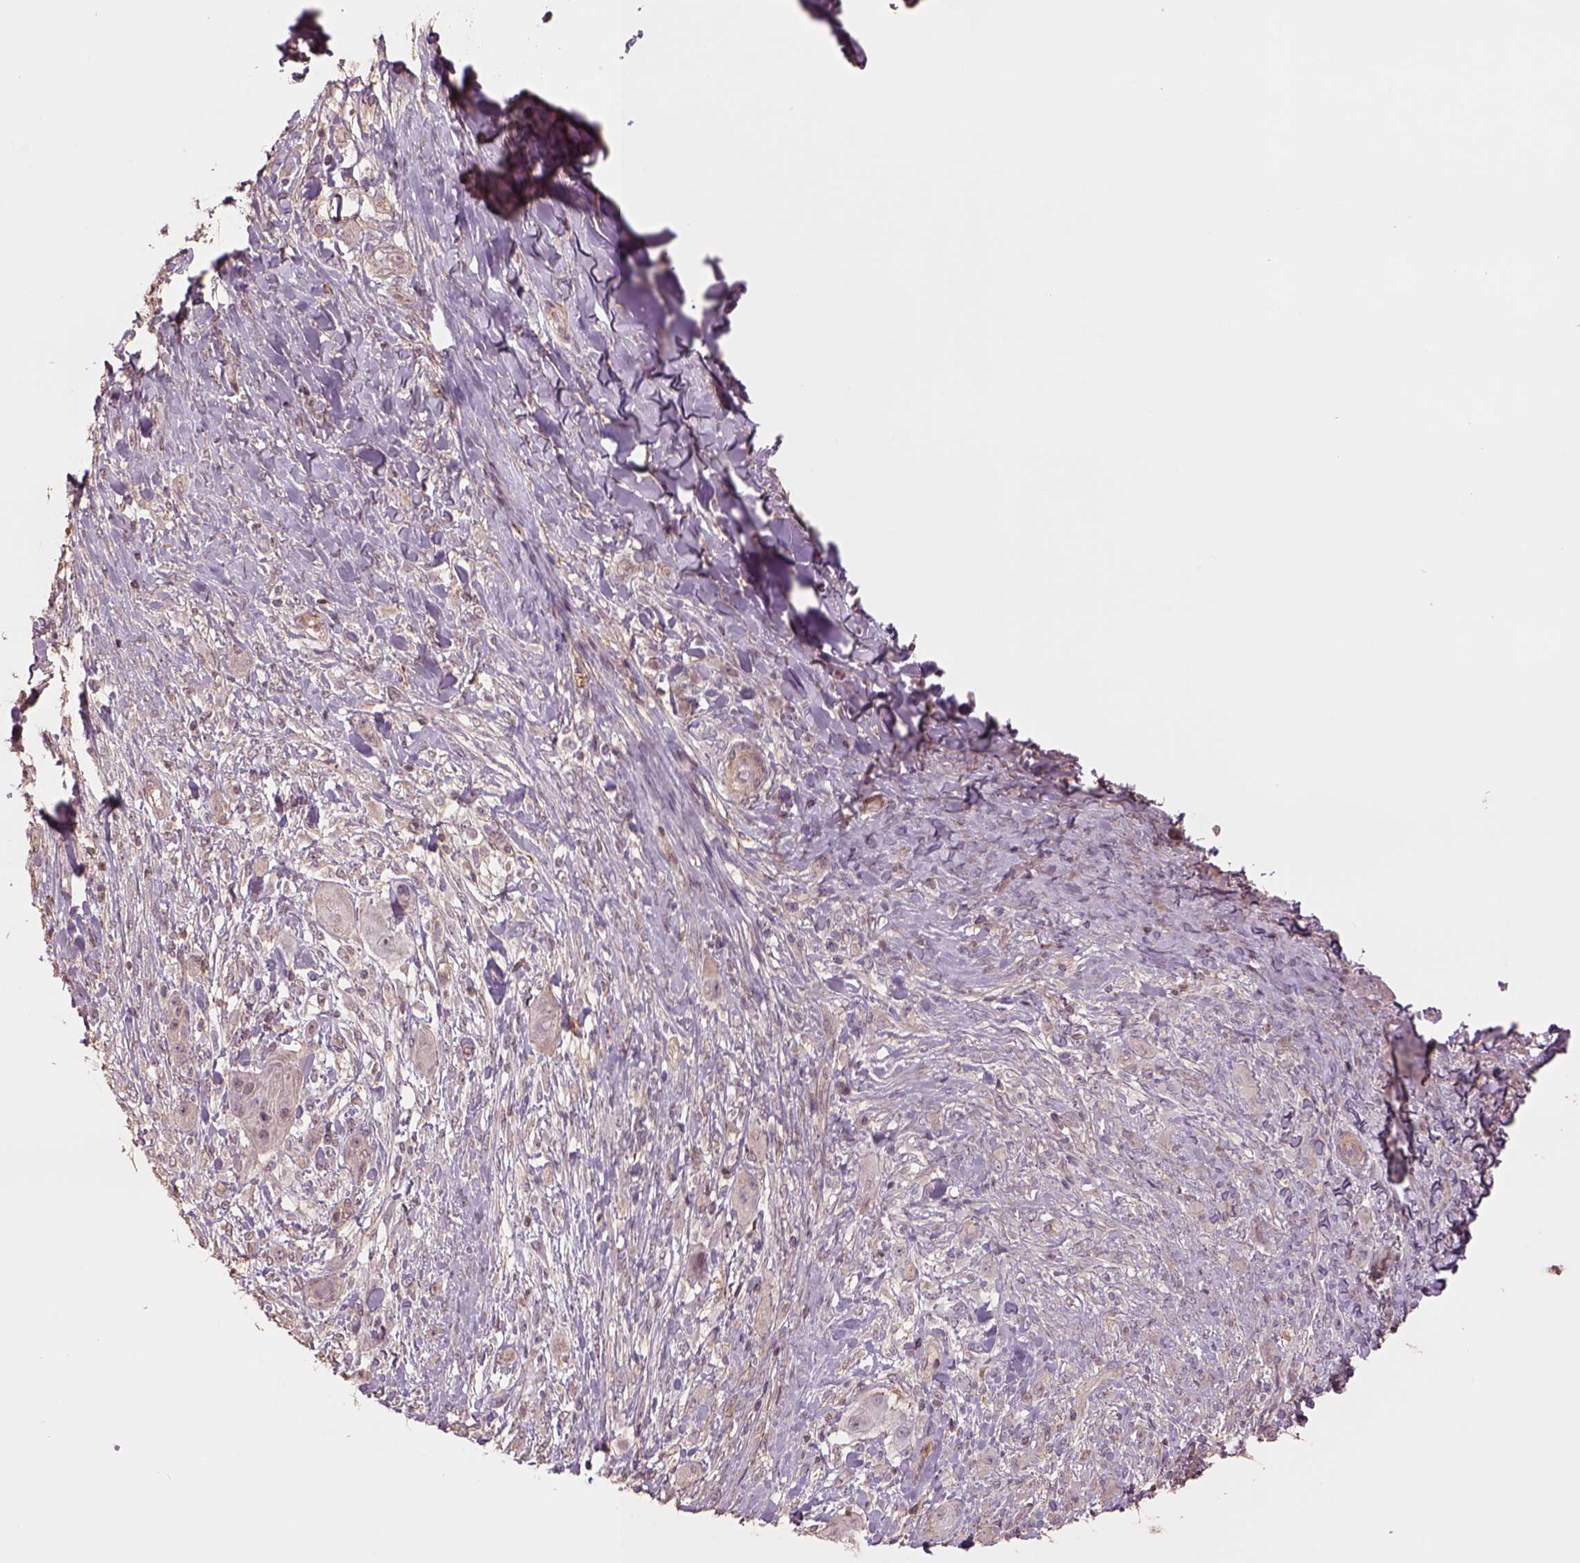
{"staining": {"intensity": "negative", "quantity": "none", "location": "none"}, "tissue": "skin cancer", "cell_type": "Tumor cells", "image_type": "cancer", "snomed": [{"axis": "morphology", "description": "Squamous cell carcinoma, NOS"}, {"axis": "topography", "description": "Skin"}], "caption": "DAB (3,3'-diaminobenzidine) immunohistochemical staining of human skin cancer reveals no significant staining in tumor cells.", "gene": "LIN7A", "patient": {"sex": "male", "age": 62}}